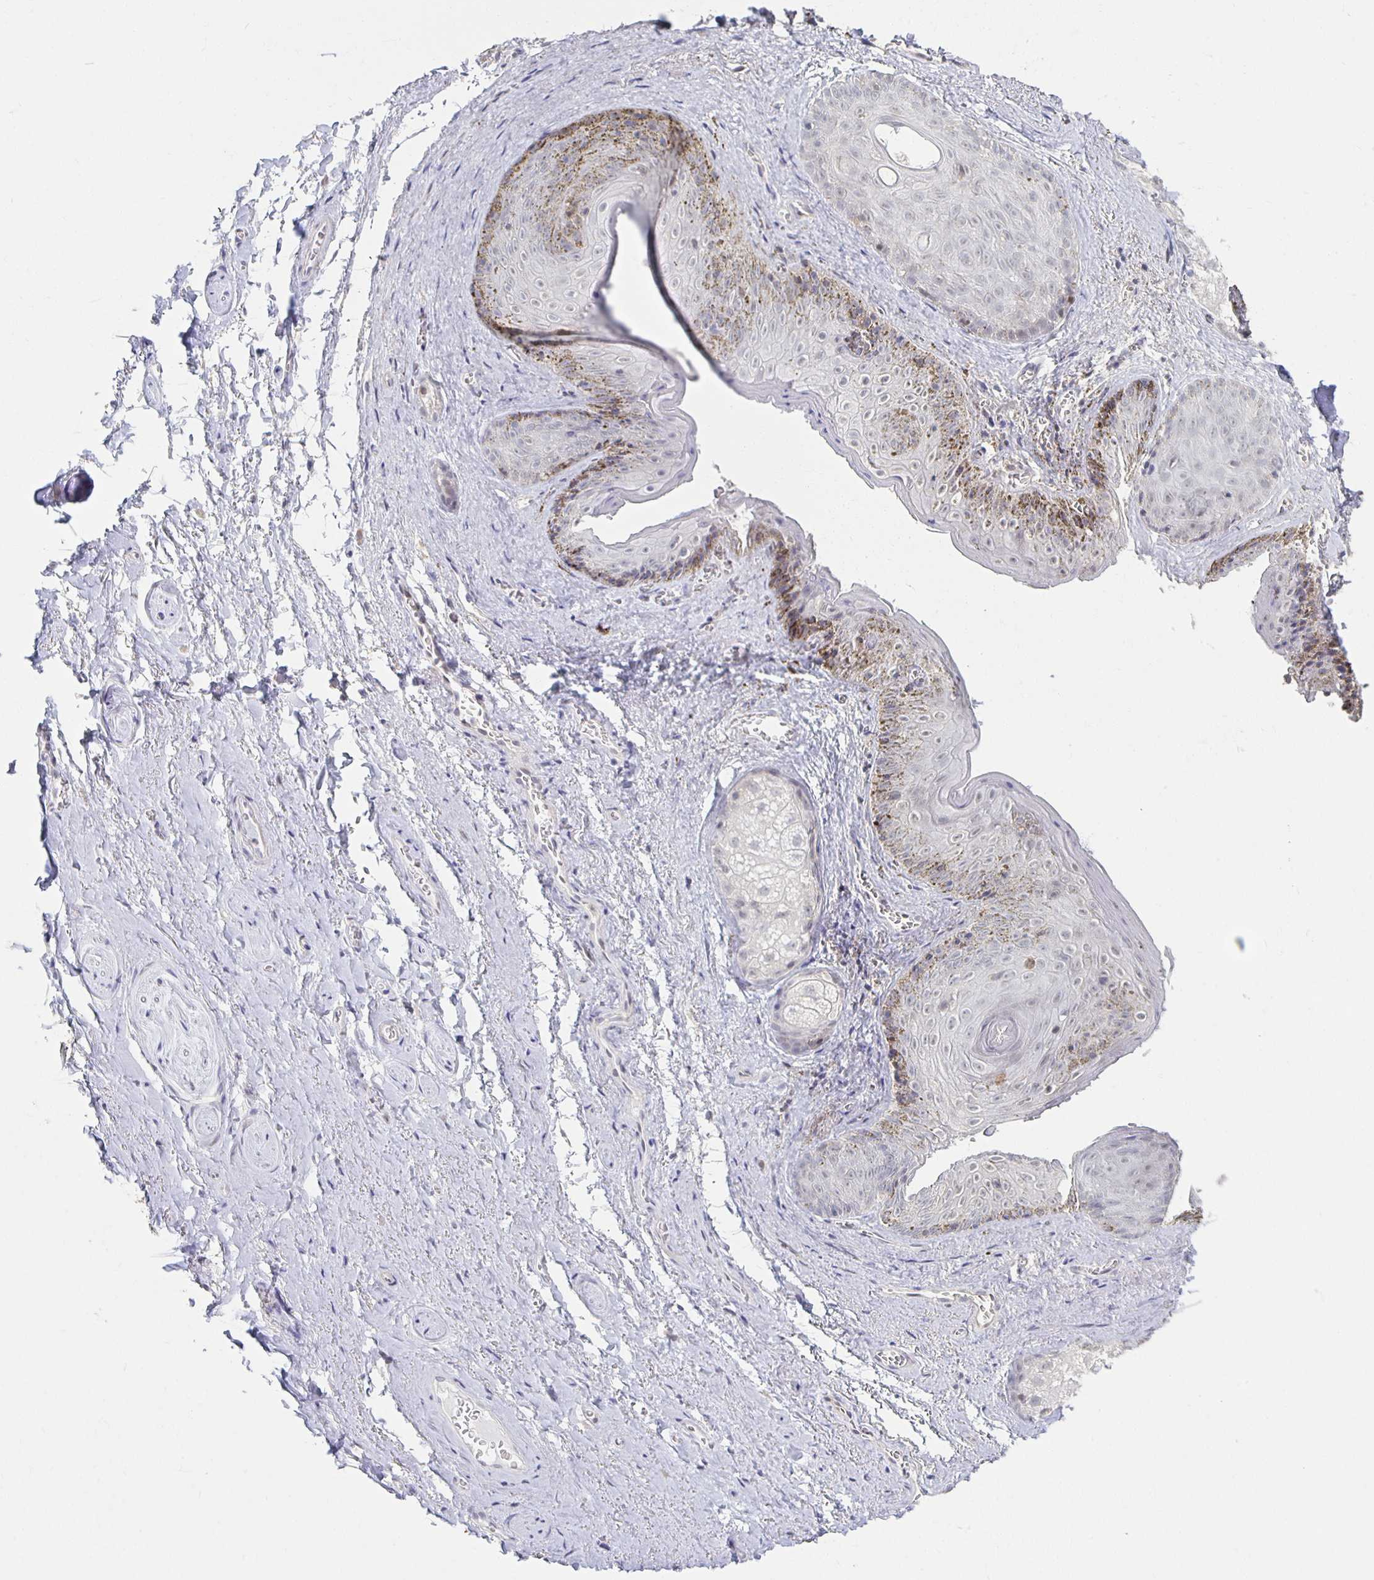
{"staining": {"intensity": "negative", "quantity": "none", "location": "none"}, "tissue": "vagina", "cell_type": "Squamous epithelial cells", "image_type": "normal", "snomed": [{"axis": "morphology", "description": "Normal tissue, NOS"}, {"axis": "topography", "description": "Vulva"}, {"axis": "topography", "description": "Vagina"}, {"axis": "topography", "description": "Peripheral nerve tissue"}], "caption": "IHC photomicrograph of benign vagina: human vagina stained with DAB exhibits no significant protein staining in squamous epithelial cells.", "gene": "ZNF692", "patient": {"sex": "female", "age": 66}}